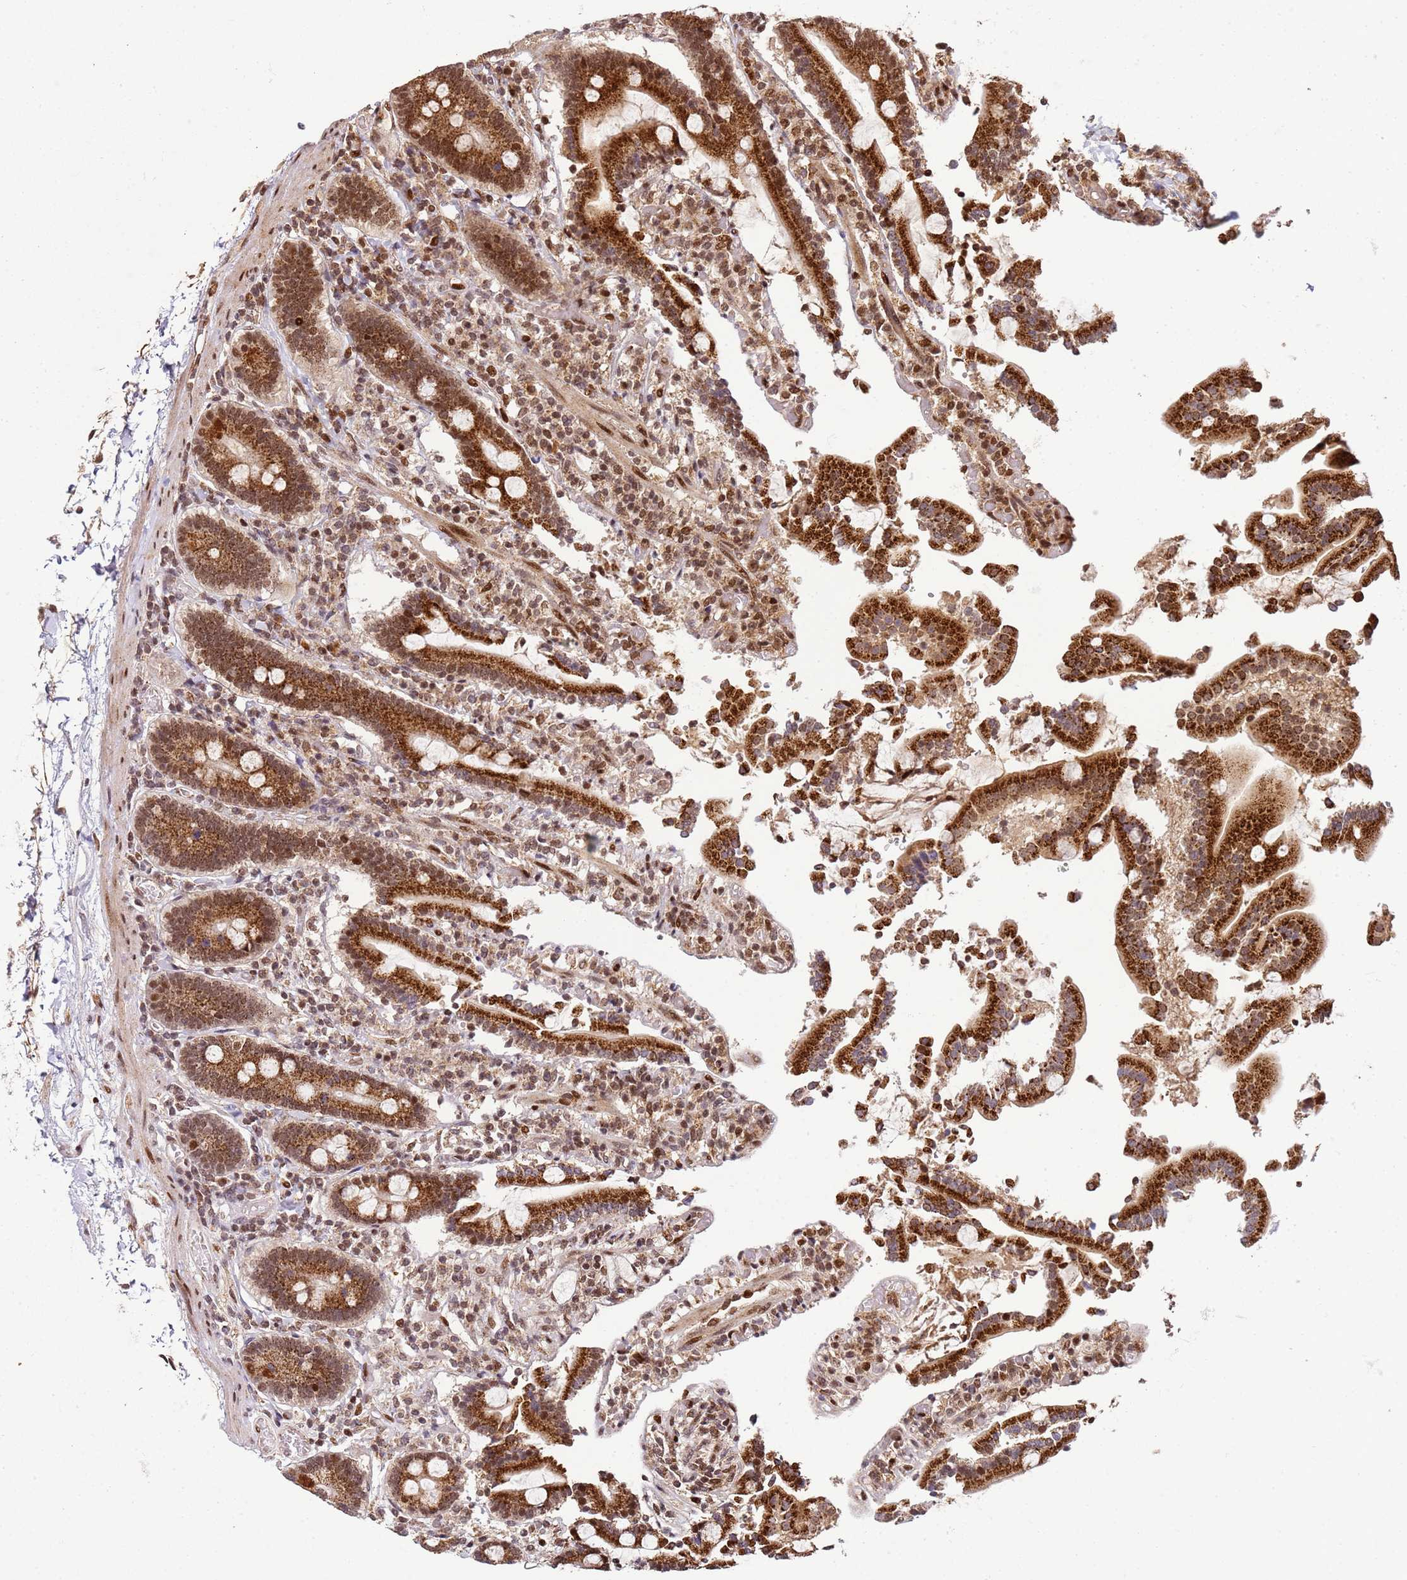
{"staining": {"intensity": "strong", "quantity": ">75%", "location": "cytoplasmic/membranous"}, "tissue": "duodenum", "cell_type": "Glandular cells", "image_type": "normal", "snomed": [{"axis": "morphology", "description": "Normal tissue, NOS"}, {"axis": "topography", "description": "Duodenum"}], "caption": "Immunohistochemical staining of benign duodenum demonstrates strong cytoplasmic/membranous protein positivity in about >75% of glandular cells. Ihc stains the protein in brown and the nuclei are stained blue.", "gene": "PEX14", "patient": {"sex": "male", "age": 55}}